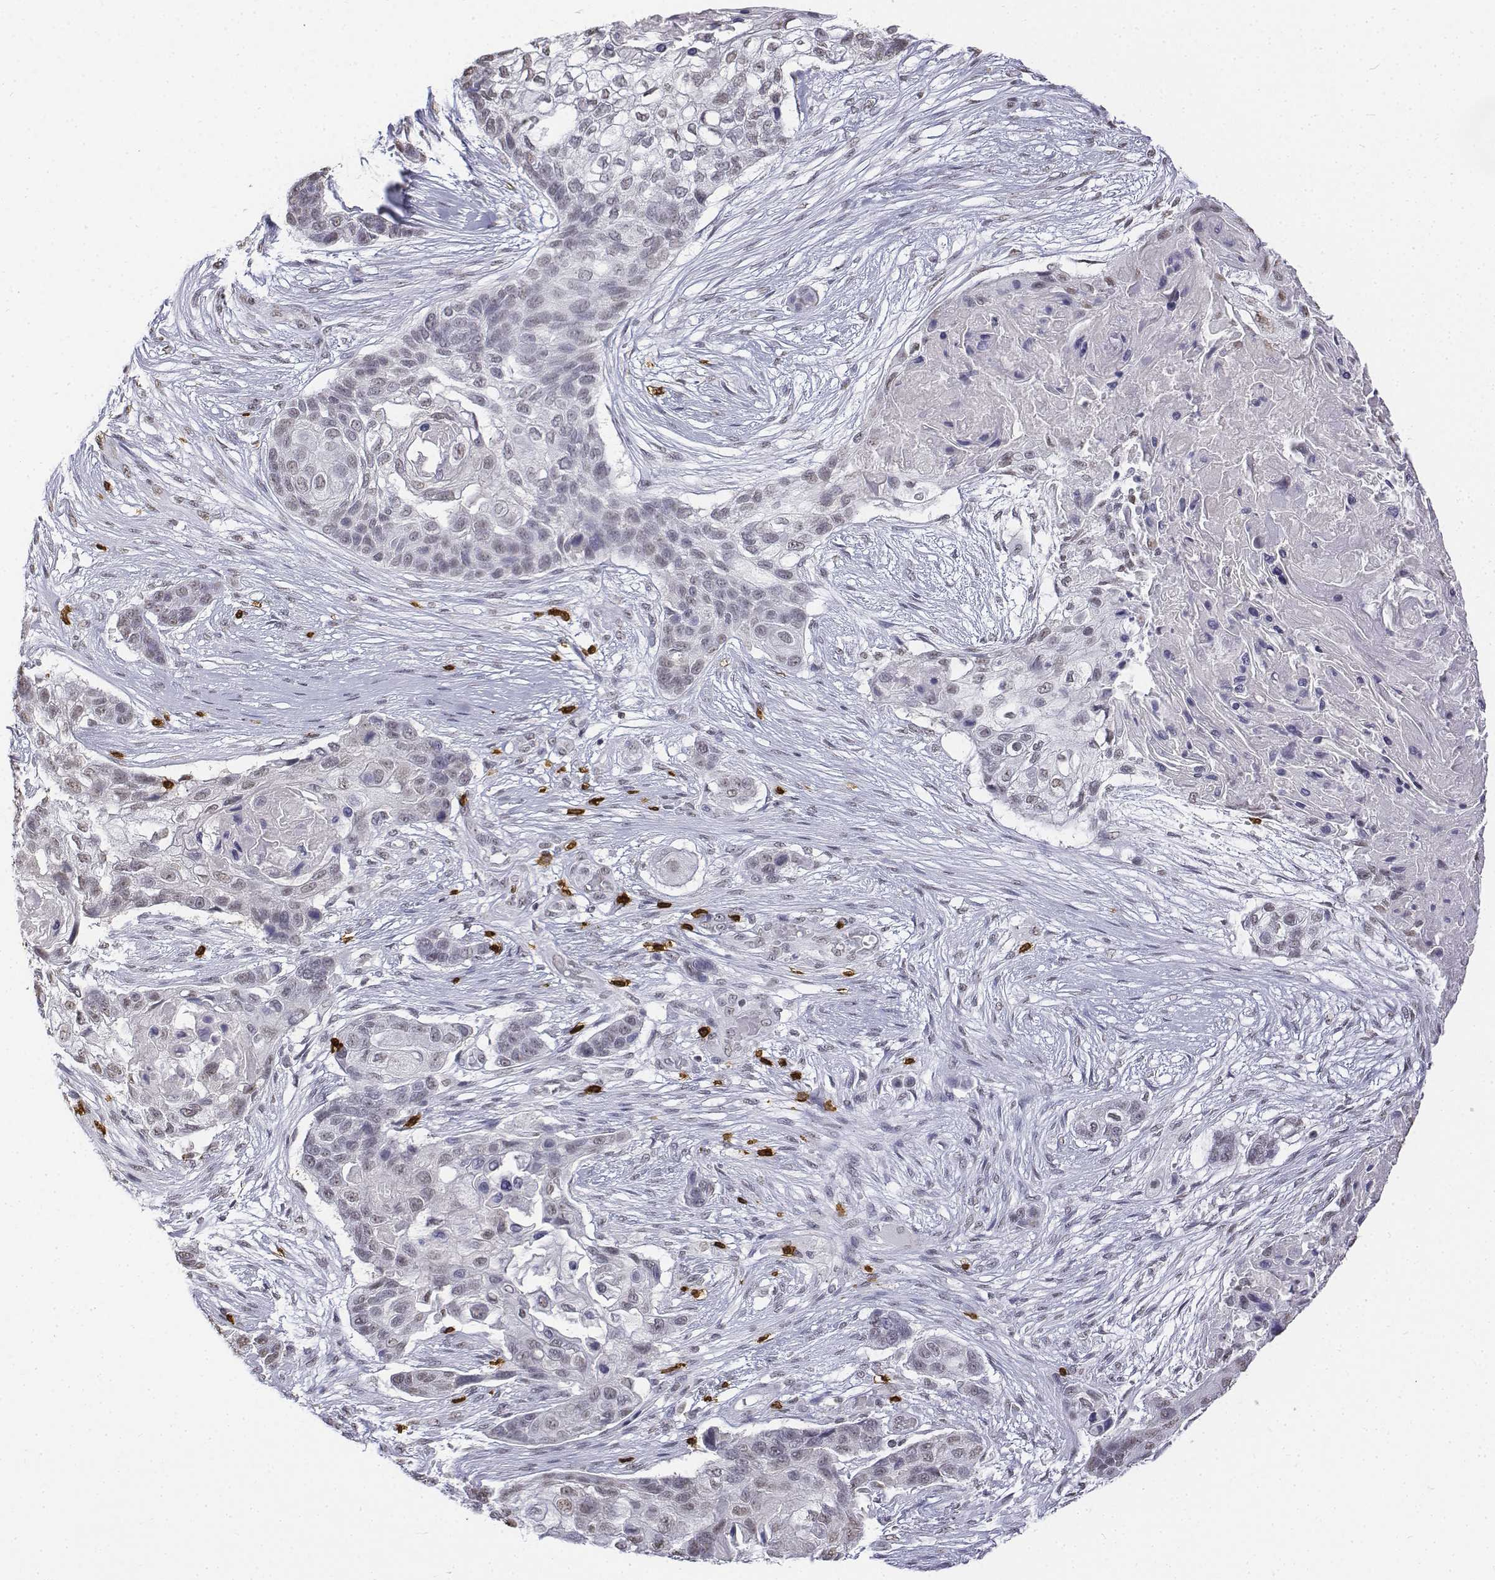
{"staining": {"intensity": "negative", "quantity": "none", "location": "none"}, "tissue": "lung cancer", "cell_type": "Tumor cells", "image_type": "cancer", "snomed": [{"axis": "morphology", "description": "Squamous cell carcinoma, NOS"}, {"axis": "topography", "description": "Lung"}], "caption": "Immunohistochemistry (IHC) histopathology image of human lung squamous cell carcinoma stained for a protein (brown), which shows no expression in tumor cells.", "gene": "CD3E", "patient": {"sex": "male", "age": 69}}